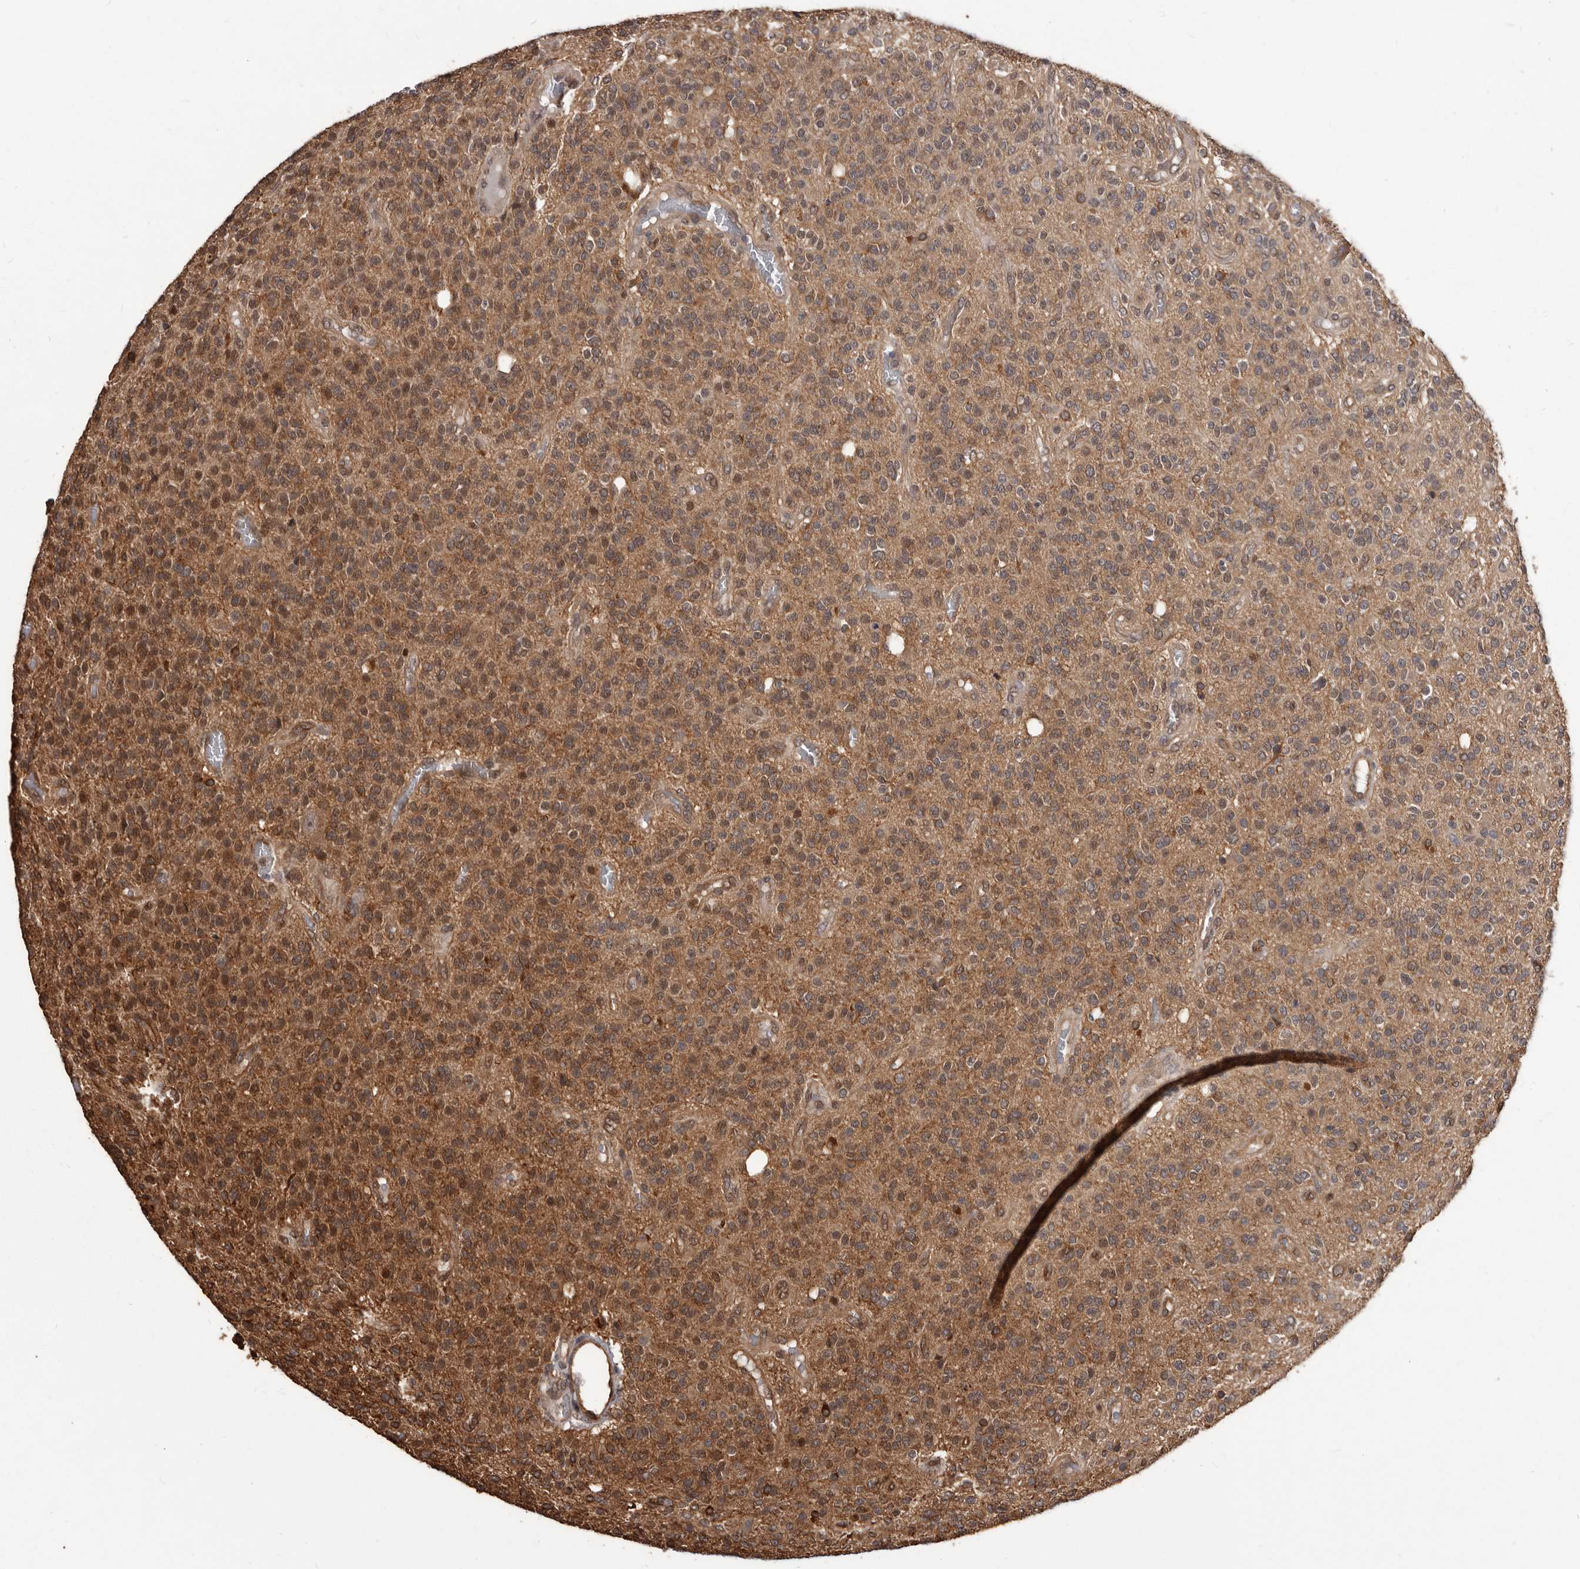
{"staining": {"intensity": "strong", "quantity": "<25%", "location": "cytoplasmic/membranous"}, "tissue": "glioma", "cell_type": "Tumor cells", "image_type": "cancer", "snomed": [{"axis": "morphology", "description": "Glioma, malignant, High grade"}, {"axis": "topography", "description": "Brain"}], "caption": "About <25% of tumor cells in malignant glioma (high-grade) exhibit strong cytoplasmic/membranous protein staining as visualized by brown immunohistochemical staining.", "gene": "ADAMTS20", "patient": {"sex": "male", "age": 34}}